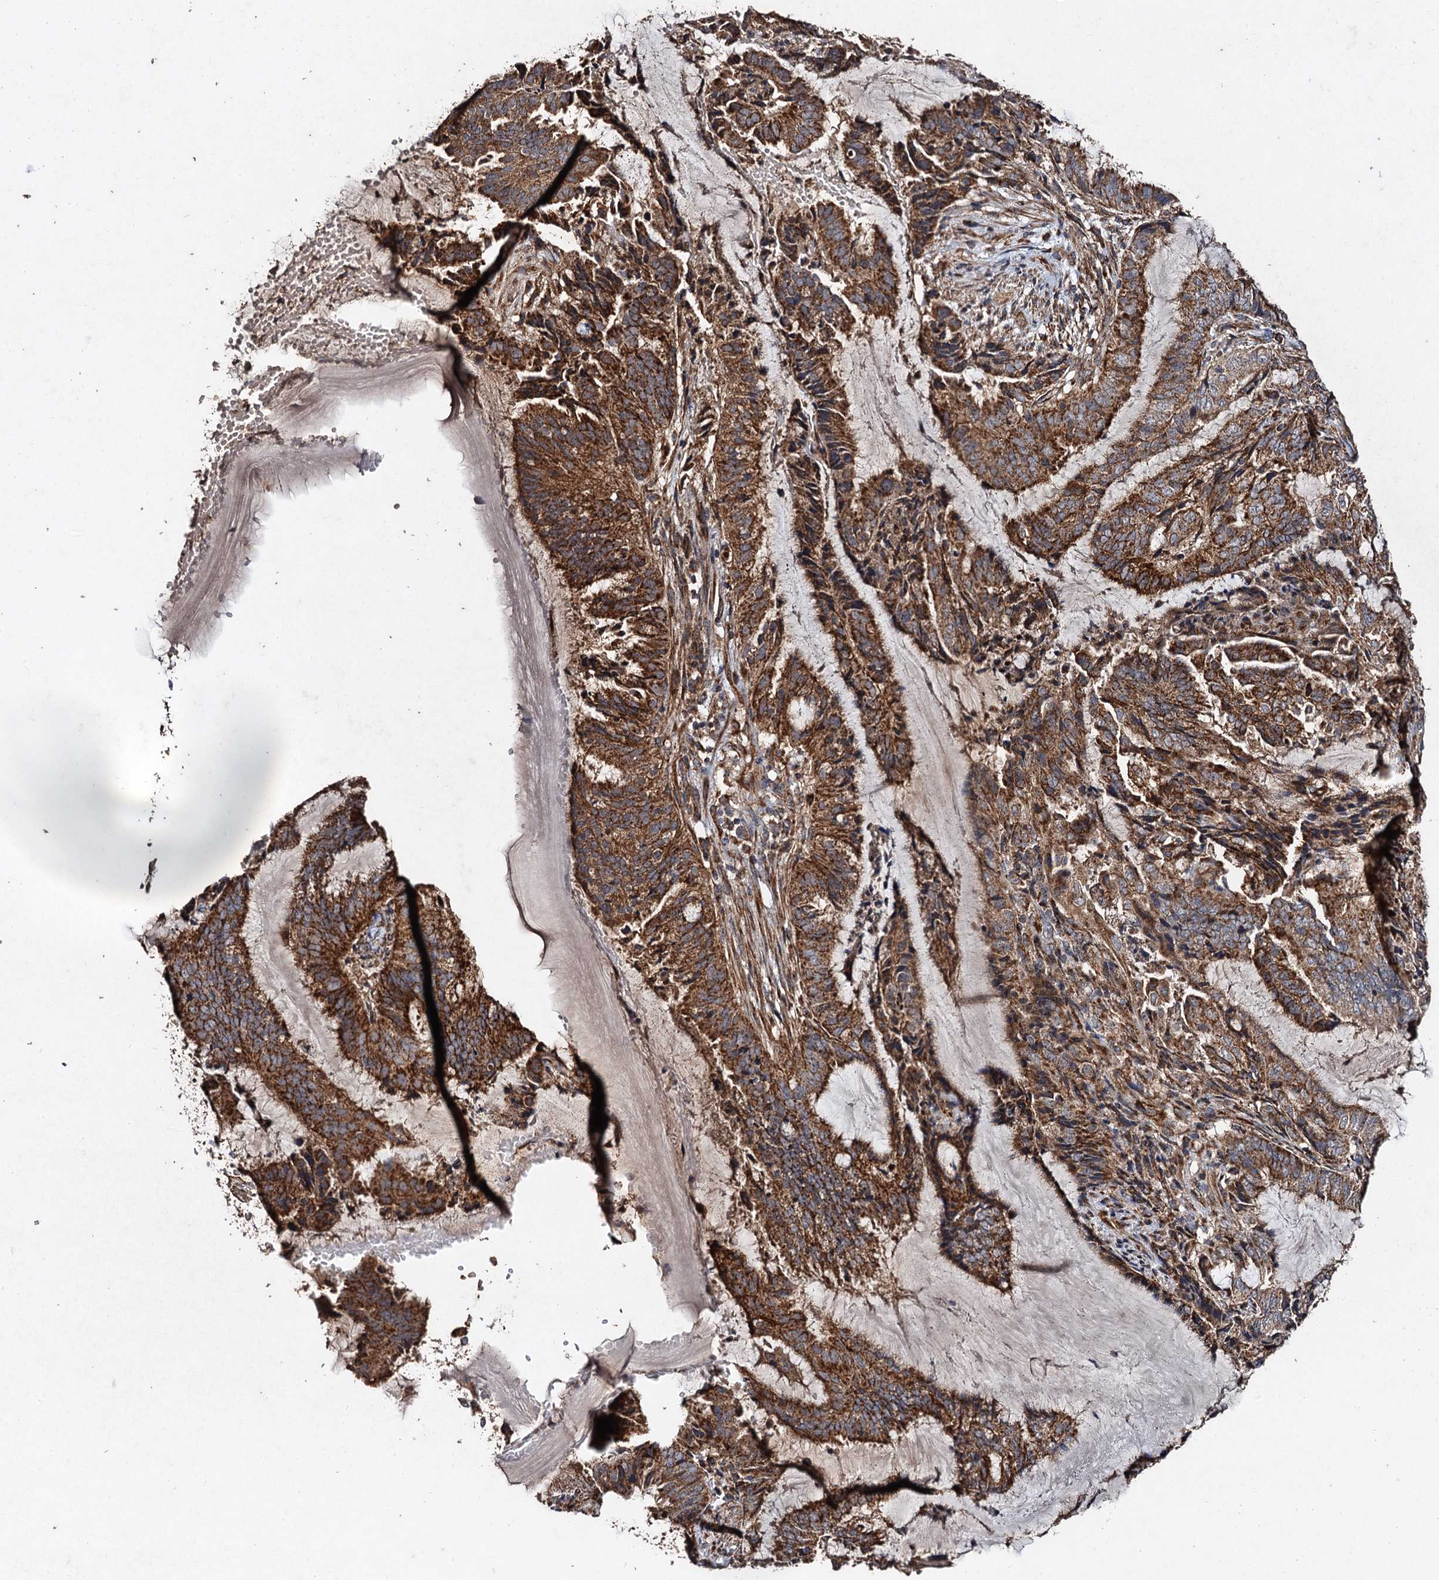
{"staining": {"intensity": "strong", "quantity": ">75%", "location": "cytoplasmic/membranous"}, "tissue": "endometrial cancer", "cell_type": "Tumor cells", "image_type": "cancer", "snomed": [{"axis": "morphology", "description": "Adenocarcinoma, NOS"}, {"axis": "topography", "description": "Endometrium"}], "caption": "Immunohistochemical staining of adenocarcinoma (endometrial) displays high levels of strong cytoplasmic/membranous expression in about >75% of tumor cells.", "gene": "NDUFA13", "patient": {"sex": "female", "age": 51}}